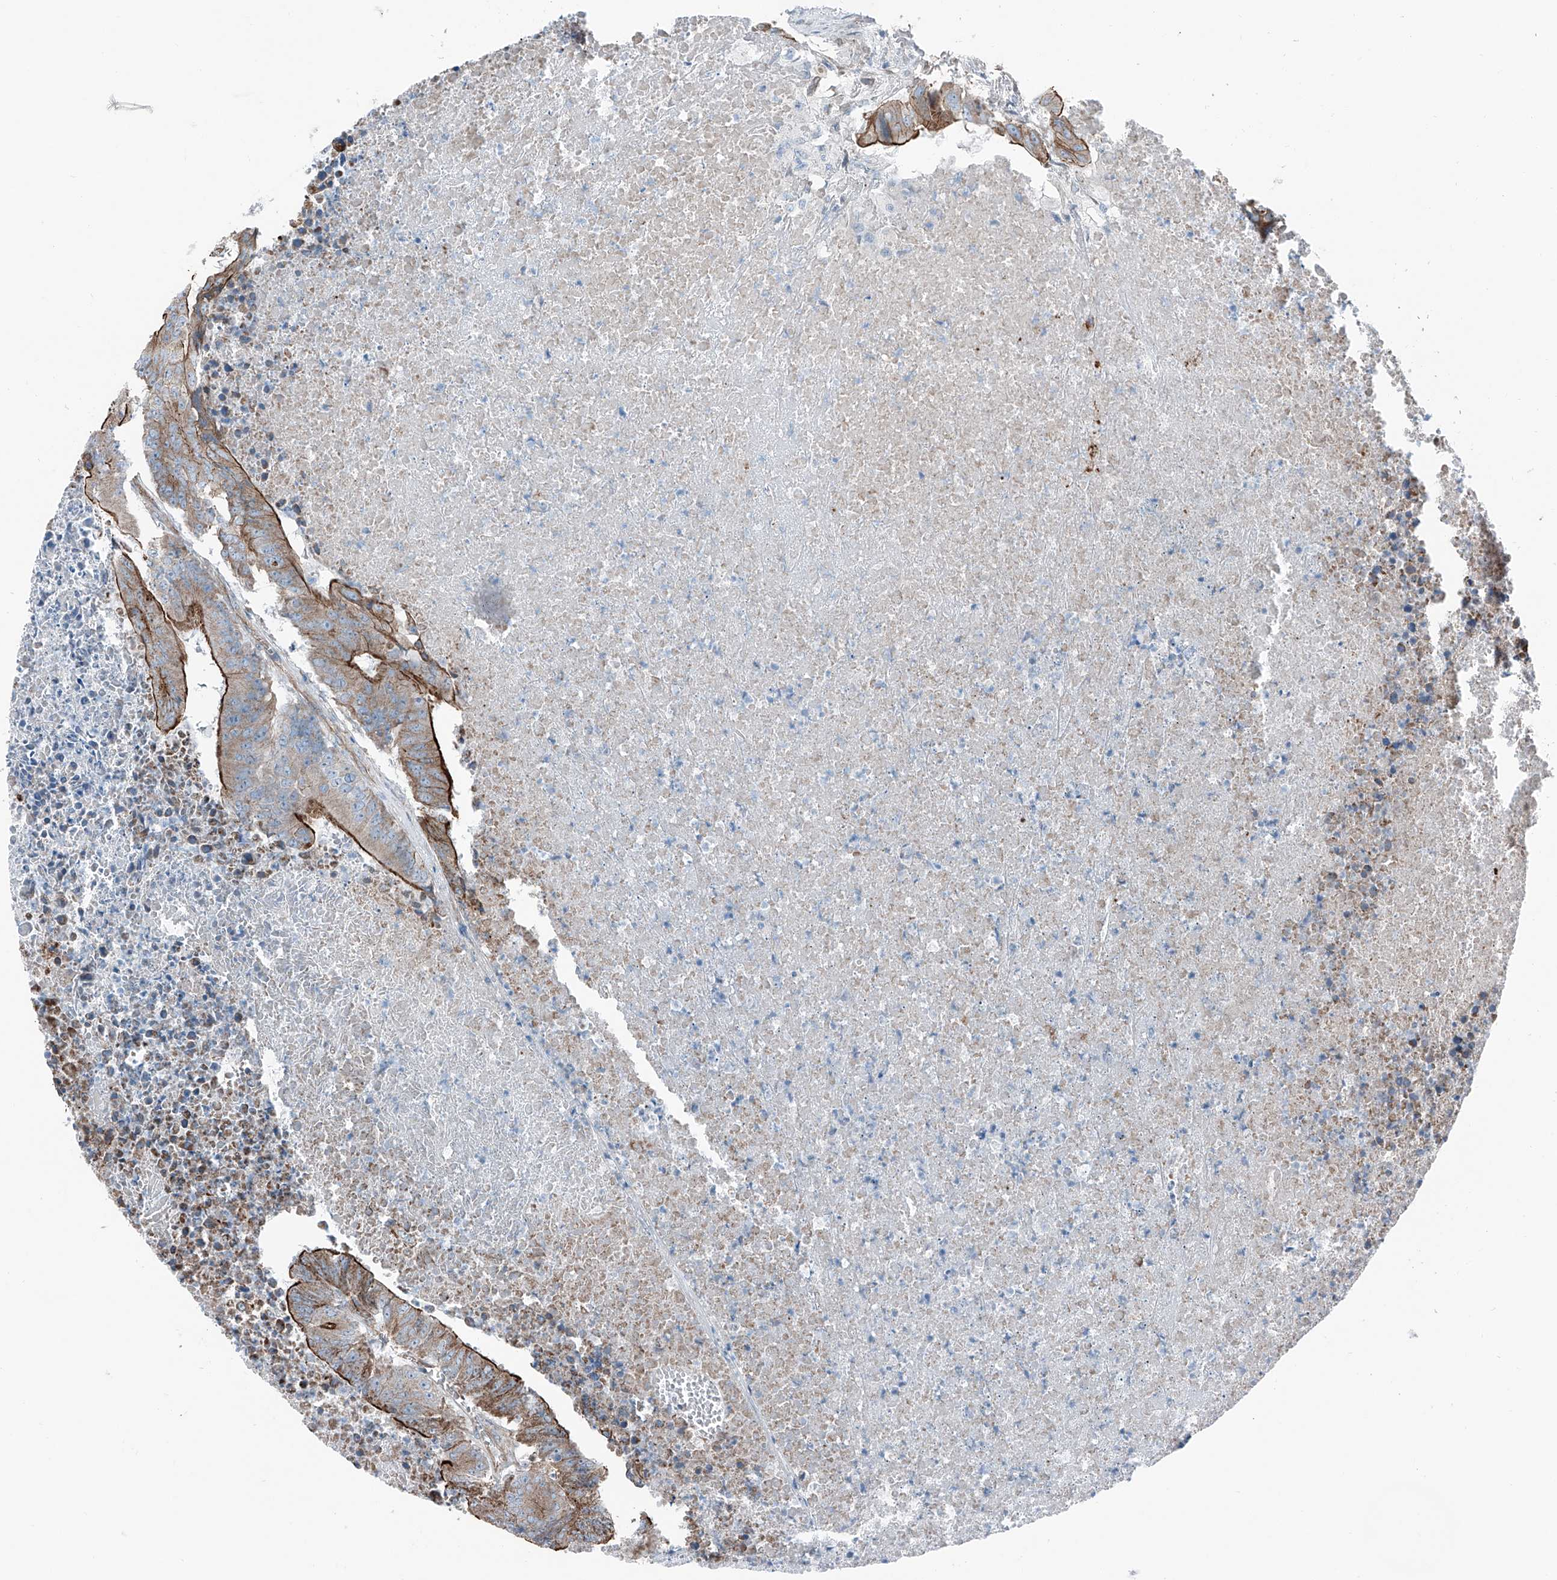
{"staining": {"intensity": "strong", "quantity": "25%-75%", "location": "cytoplasmic/membranous"}, "tissue": "colorectal cancer", "cell_type": "Tumor cells", "image_type": "cancer", "snomed": [{"axis": "morphology", "description": "Adenocarcinoma, NOS"}, {"axis": "topography", "description": "Colon"}], "caption": "Immunohistochemistry (IHC) of colorectal adenocarcinoma displays high levels of strong cytoplasmic/membranous staining in approximately 25%-75% of tumor cells. (IHC, brightfield microscopy, high magnification).", "gene": "THEMIS2", "patient": {"sex": "male", "age": 87}}